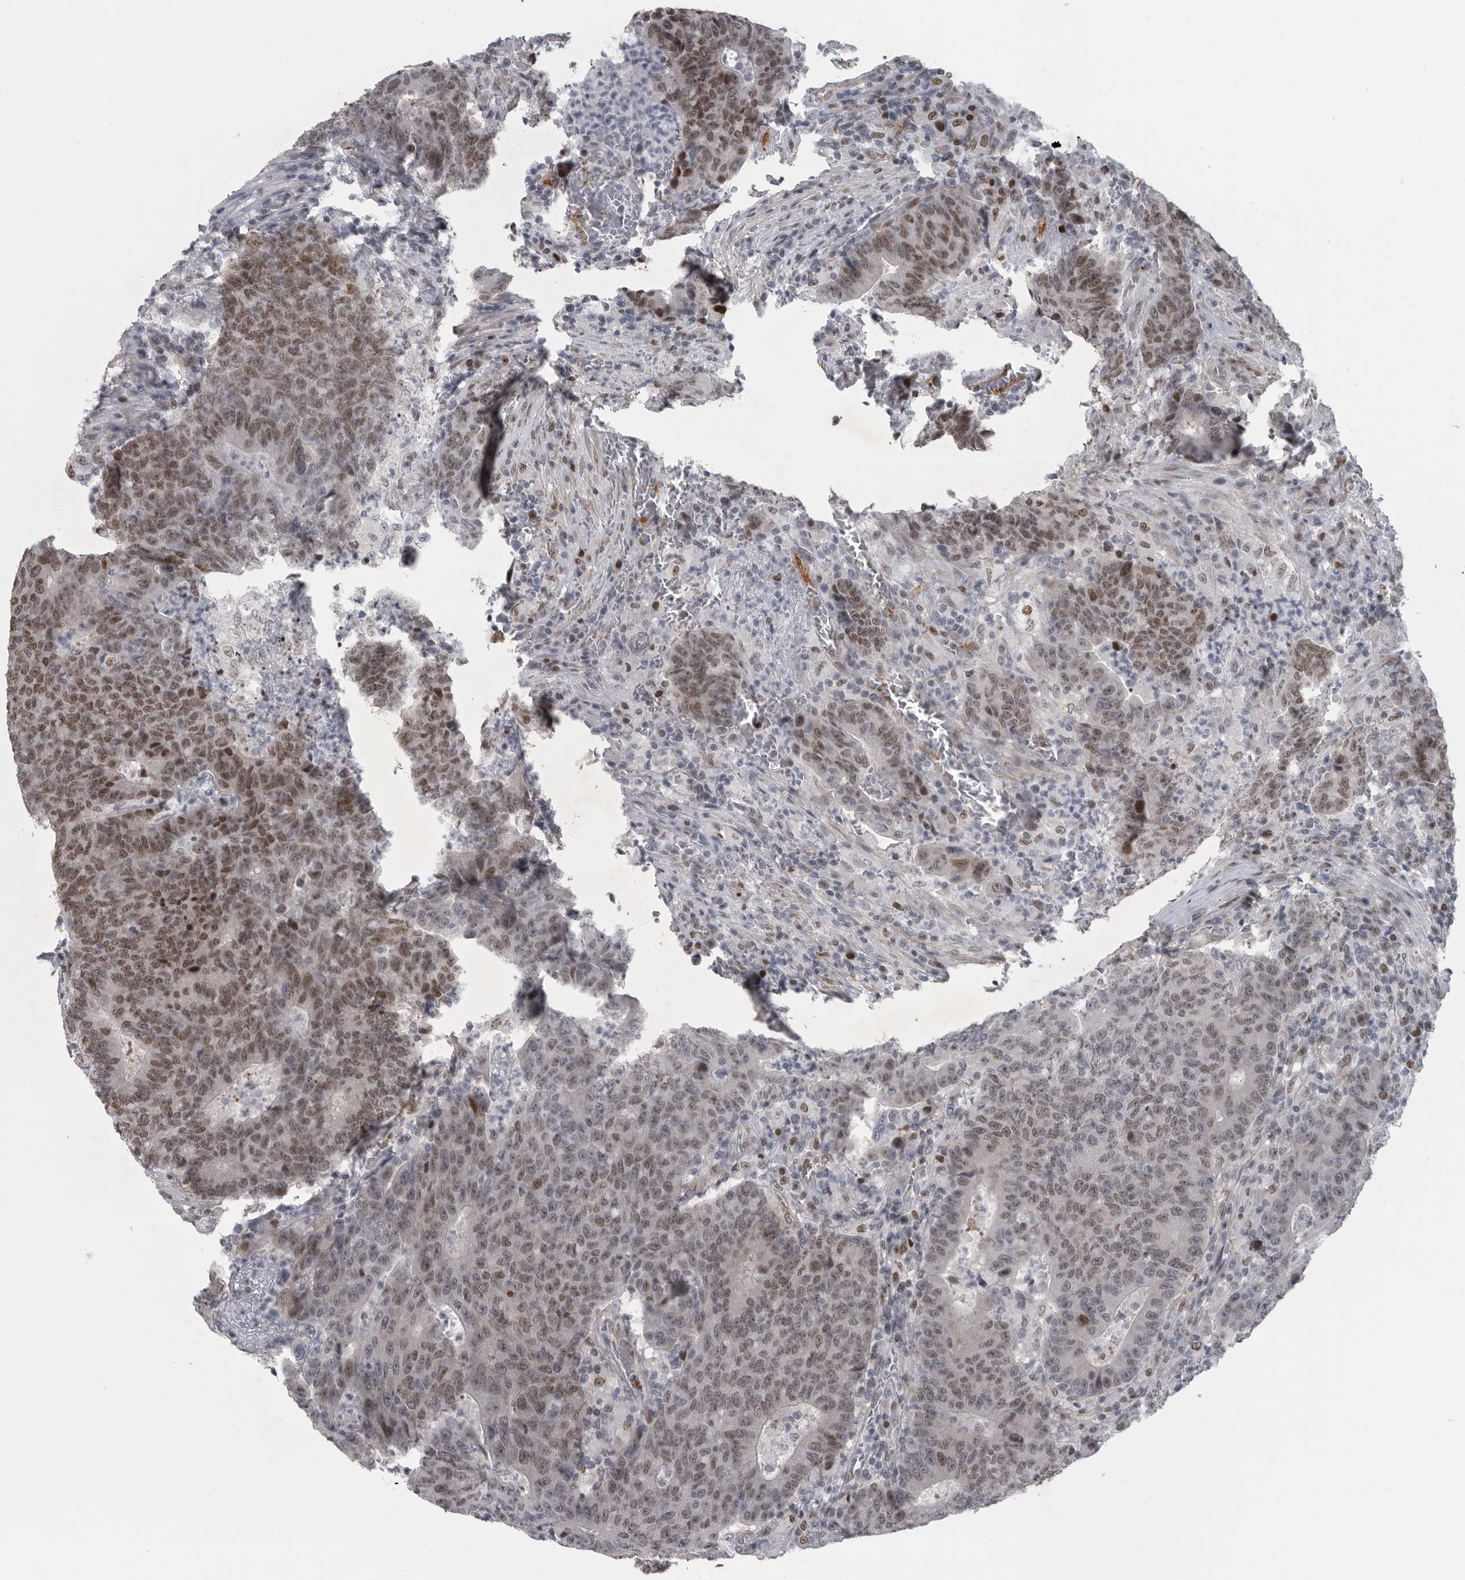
{"staining": {"intensity": "moderate", "quantity": "25%-75%", "location": "nuclear"}, "tissue": "colorectal cancer", "cell_type": "Tumor cells", "image_type": "cancer", "snomed": [{"axis": "morphology", "description": "Adenocarcinoma, NOS"}, {"axis": "topography", "description": "Colon"}], "caption": "Colorectal cancer (adenocarcinoma) tissue displays moderate nuclear expression in about 25%-75% of tumor cells", "gene": "HMGN3", "patient": {"sex": "female", "age": 75}}